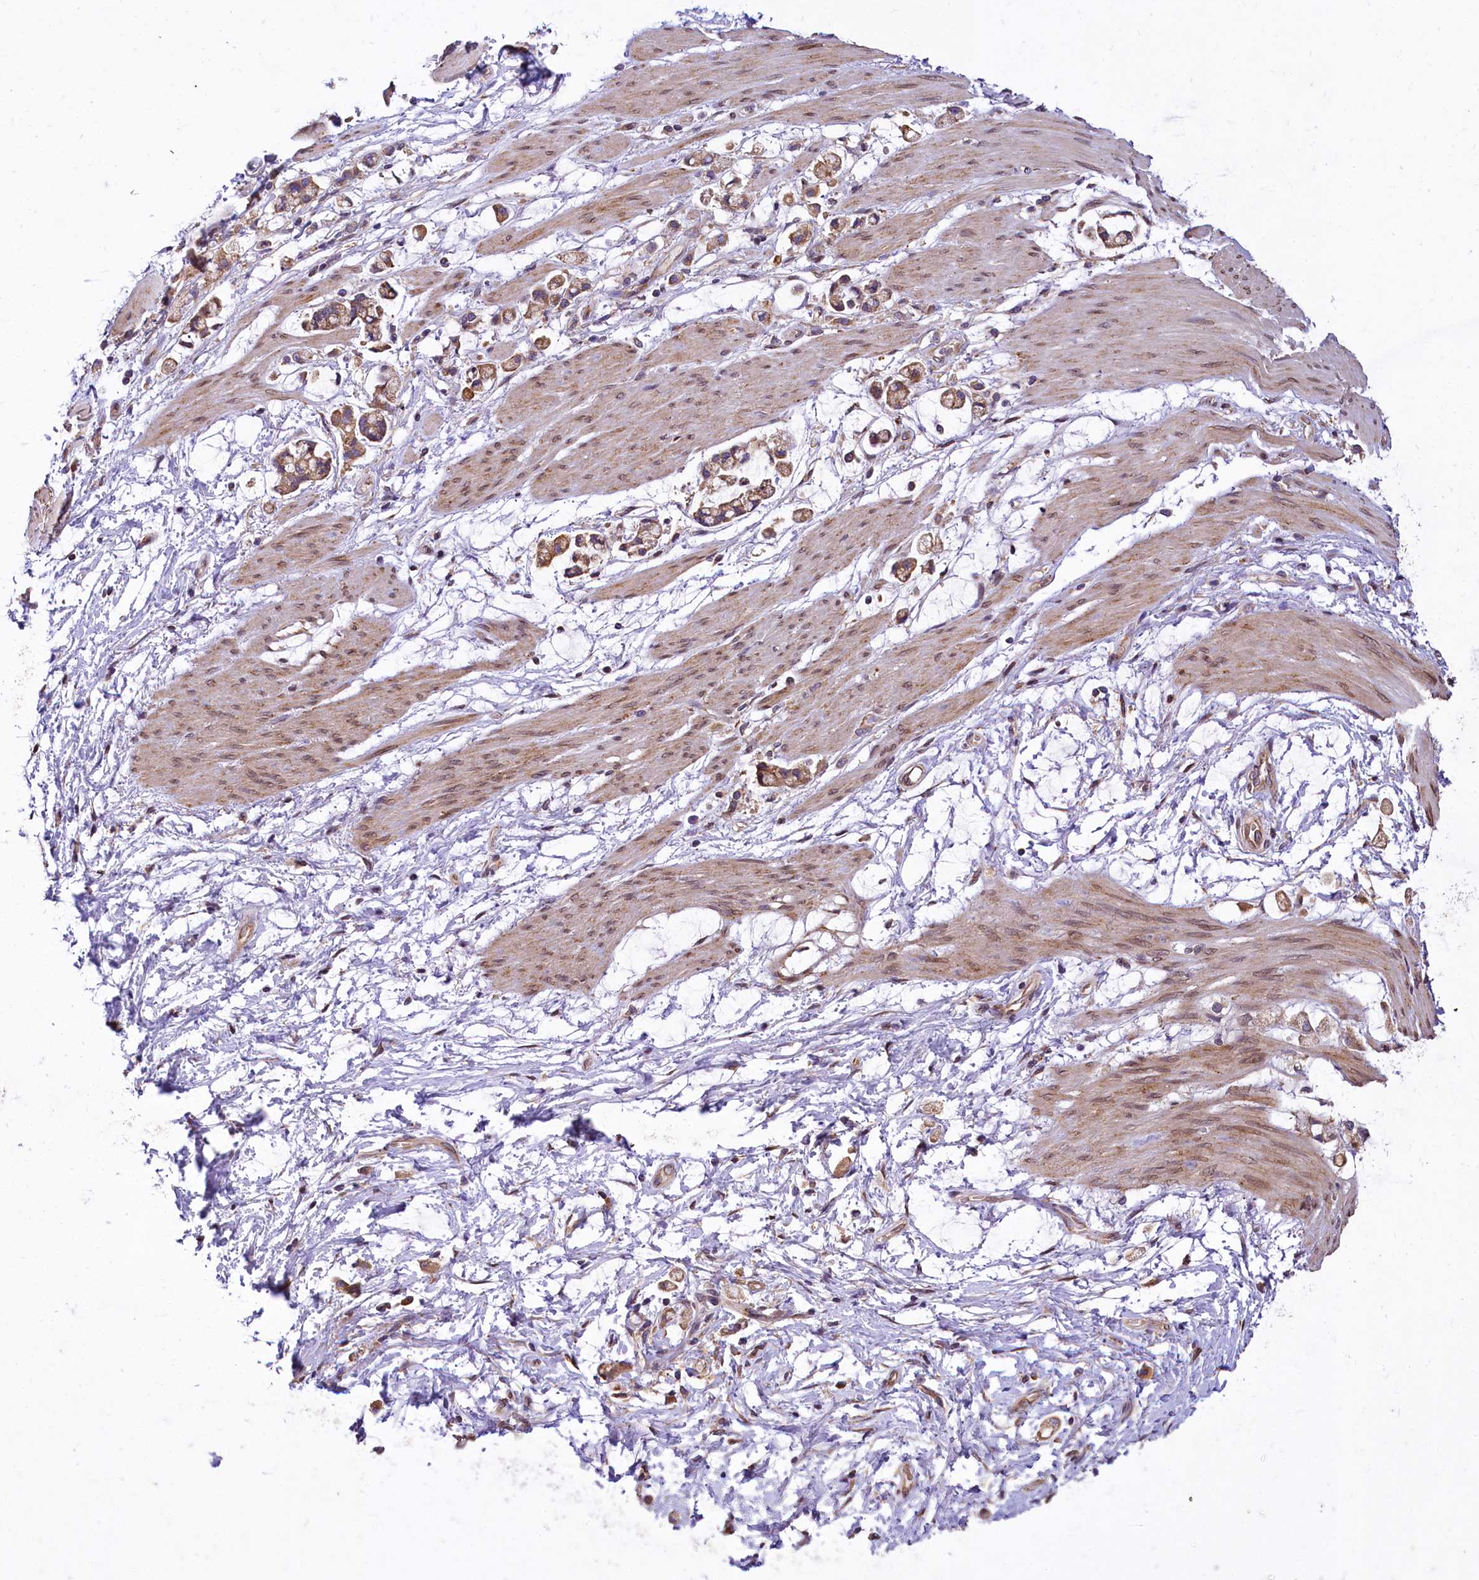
{"staining": {"intensity": "moderate", "quantity": ">75%", "location": "cytoplasmic/membranous"}, "tissue": "stomach cancer", "cell_type": "Tumor cells", "image_type": "cancer", "snomed": [{"axis": "morphology", "description": "Adenocarcinoma, NOS"}, {"axis": "topography", "description": "Stomach"}], "caption": "Immunohistochemistry histopathology image of adenocarcinoma (stomach) stained for a protein (brown), which displays medium levels of moderate cytoplasmic/membranous expression in approximately >75% of tumor cells.", "gene": "SUPV3L1", "patient": {"sex": "female", "age": 60}}